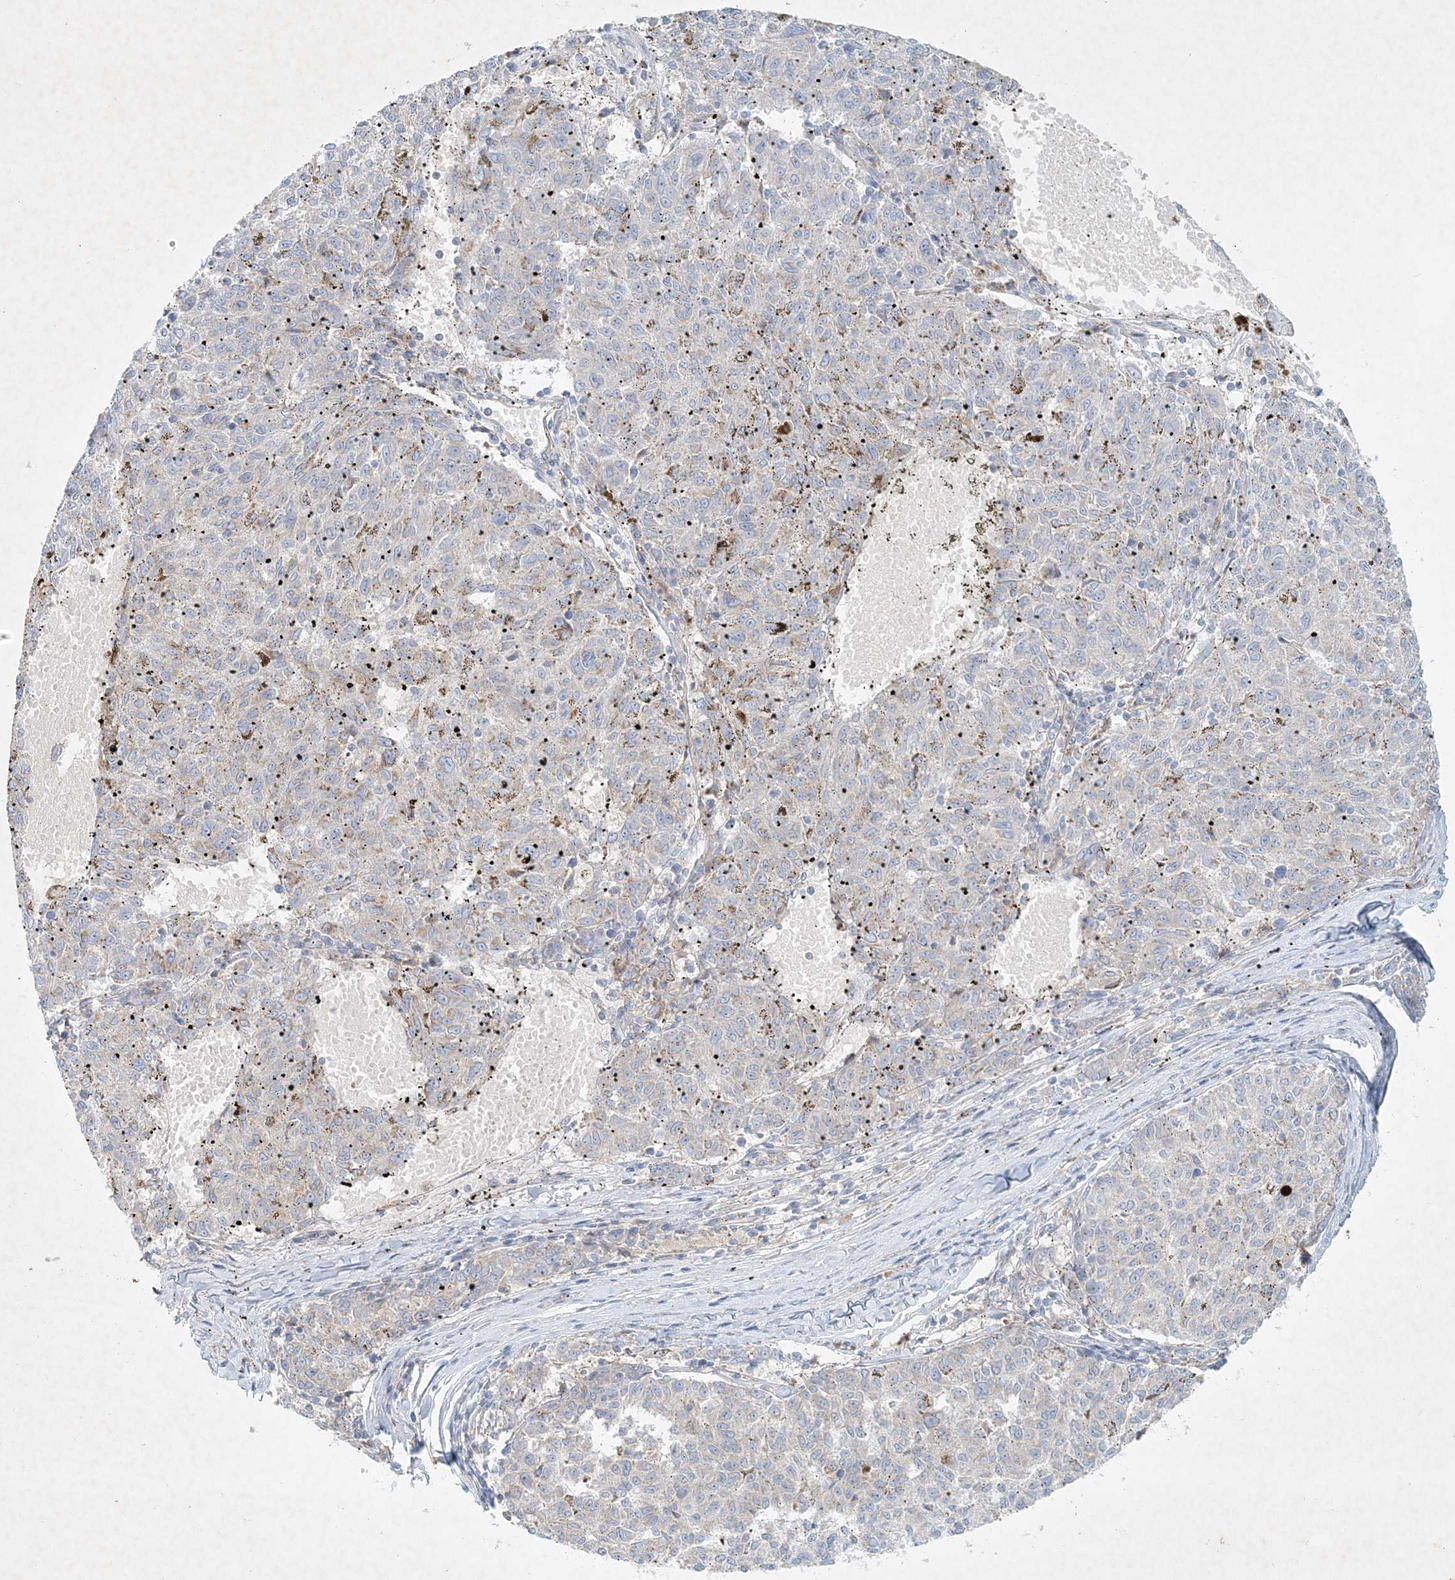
{"staining": {"intensity": "weak", "quantity": "<25%", "location": "cytoplasmic/membranous"}, "tissue": "melanoma", "cell_type": "Tumor cells", "image_type": "cancer", "snomed": [{"axis": "morphology", "description": "Malignant melanoma, NOS"}, {"axis": "topography", "description": "Skin"}], "caption": "Tumor cells show no significant positivity in melanoma.", "gene": "STK11IP", "patient": {"sex": "female", "age": 72}}